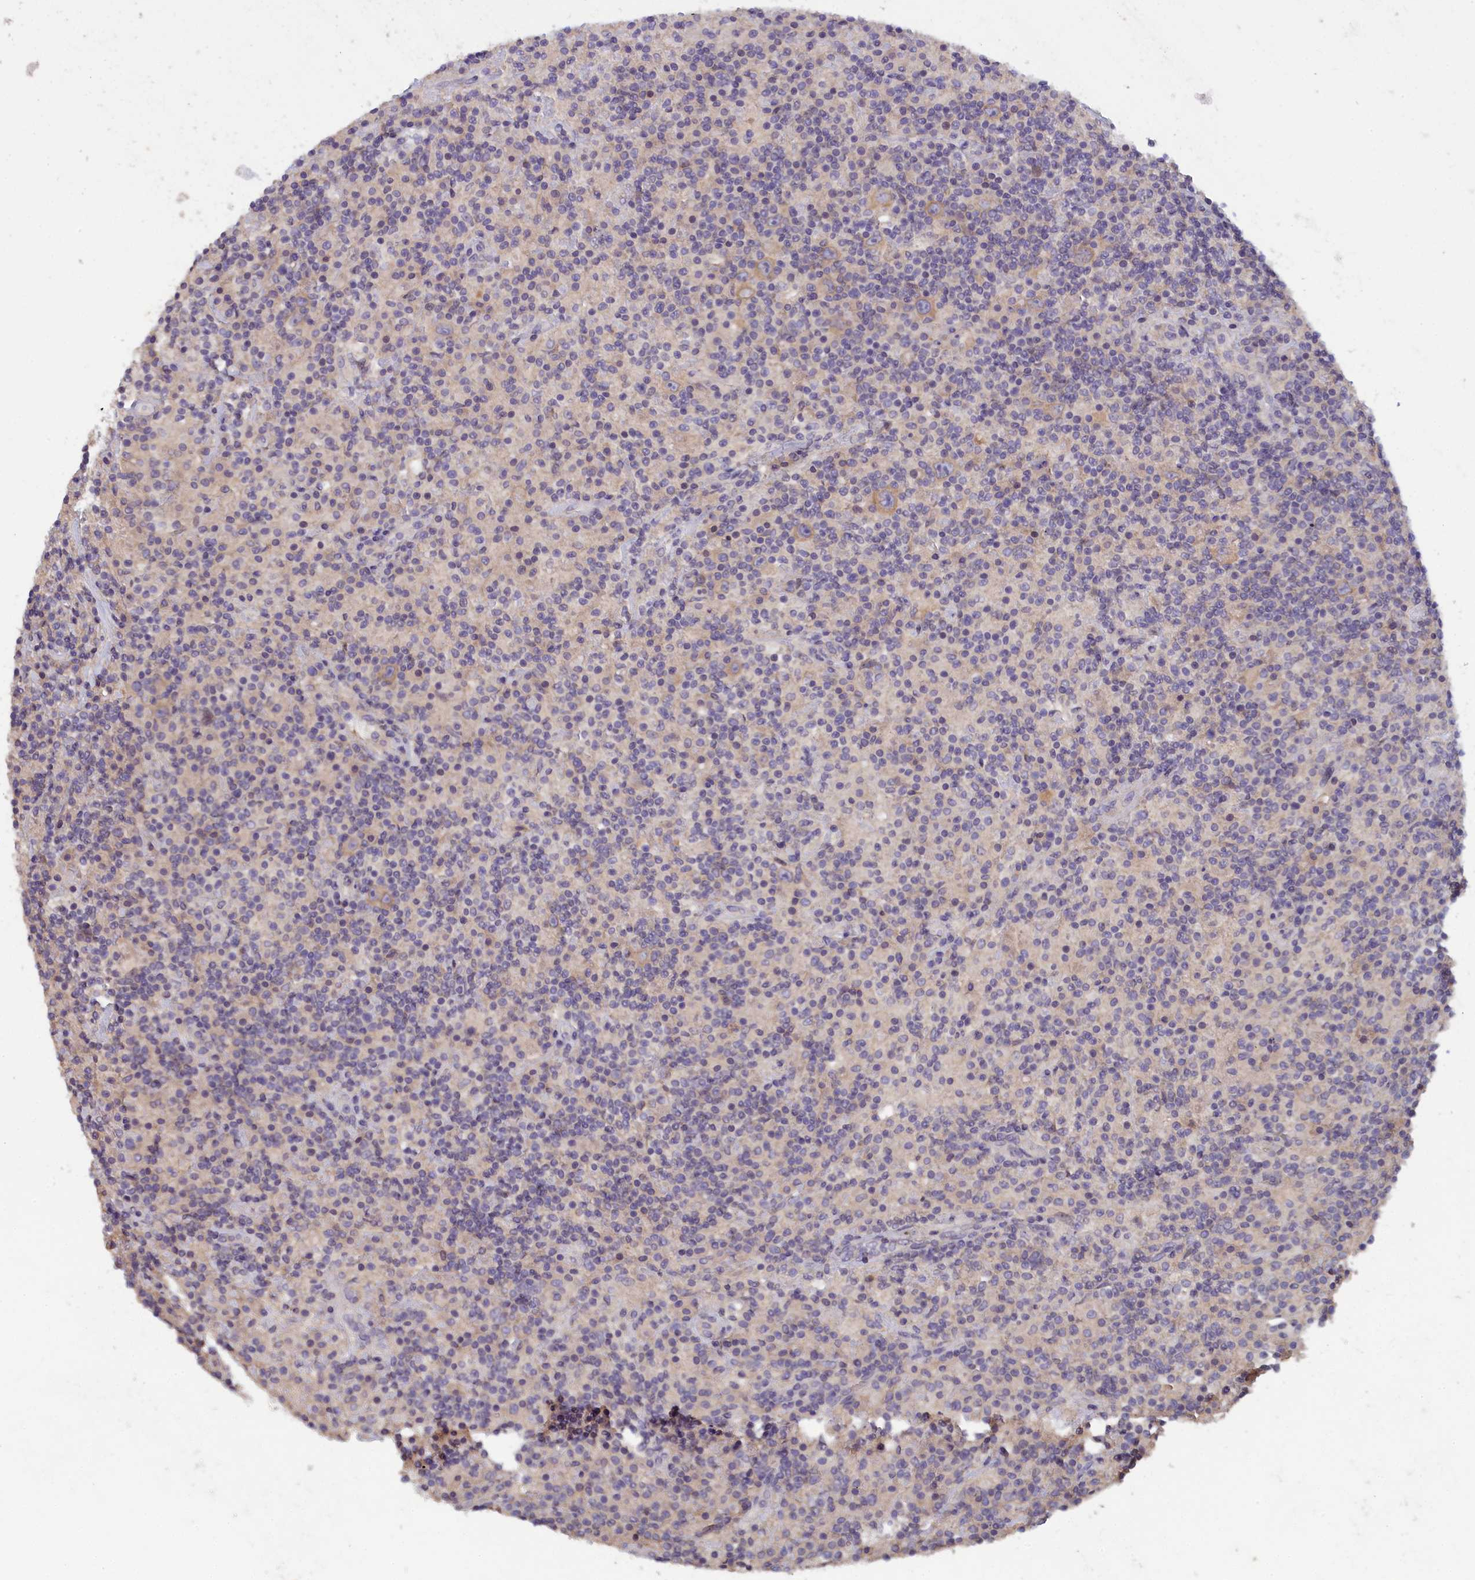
{"staining": {"intensity": "weak", "quantity": ">75%", "location": "cytoplasmic/membranous"}, "tissue": "lymphoma", "cell_type": "Tumor cells", "image_type": "cancer", "snomed": [{"axis": "morphology", "description": "Hodgkin's disease, NOS"}, {"axis": "topography", "description": "Lymph node"}], "caption": "Immunohistochemical staining of human Hodgkin's disease exhibits low levels of weak cytoplasmic/membranous protein staining in approximately >75% of tumor cells. (DAB IHC with brightfield microscopy, high magnification).", "gene": "NUDT6", "patient": {"sex": "male", "age": 70}}